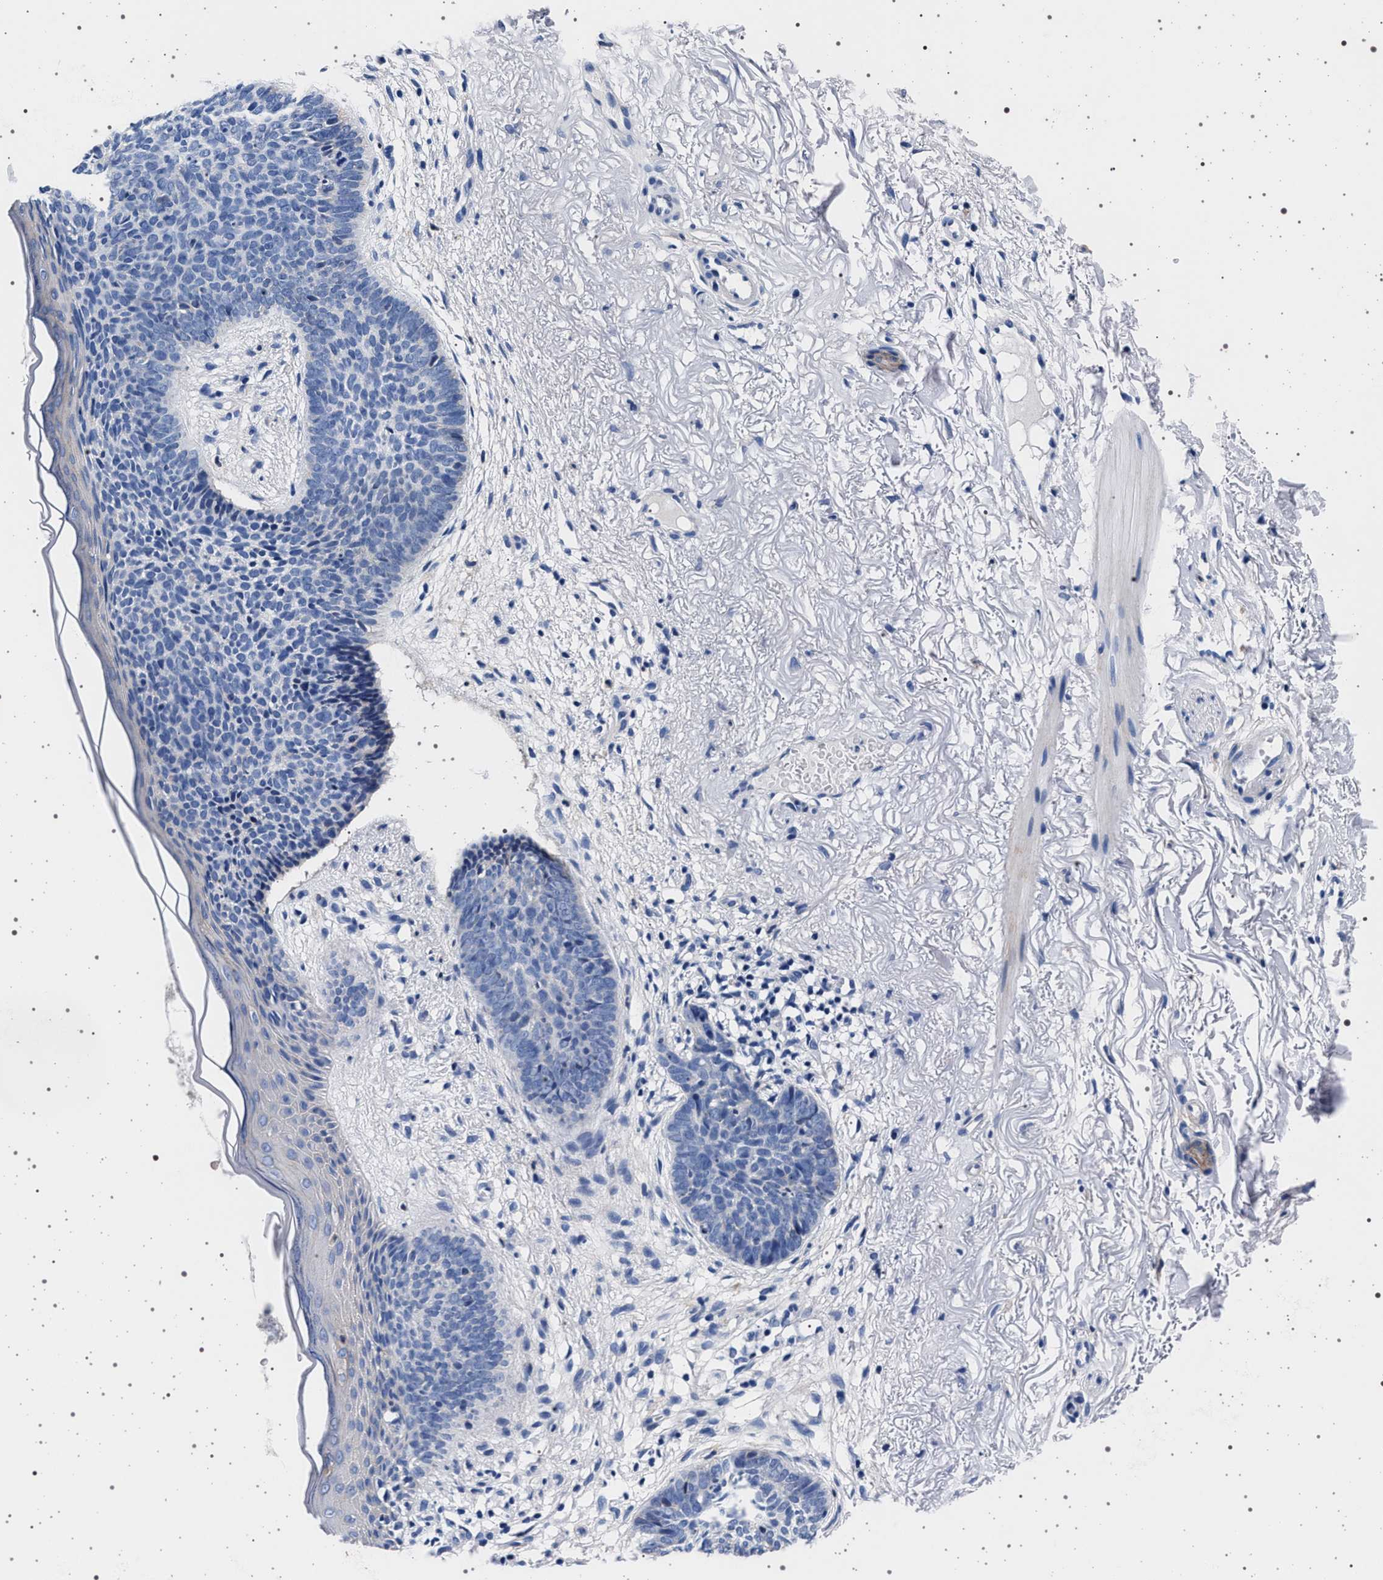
{"staining": {"intensity": "negative", "quantity": "none", "location": "none"}, "tissue": "skin cancer", "cell_type": "Tumor cells", "image_type": "cancer", "snomed": [{"axis": "morphology", "description": "Basal cell carcinoma"}, {"axis": "topography", "description": "Skin"}], "caption": "Skin cancer (basal cell carcinoma) was stained to show a protein in brown. There is no significant positivity in tumor cells.", "gene": "SLC9A1", "patient": {"sex": "female", "age": 70}}